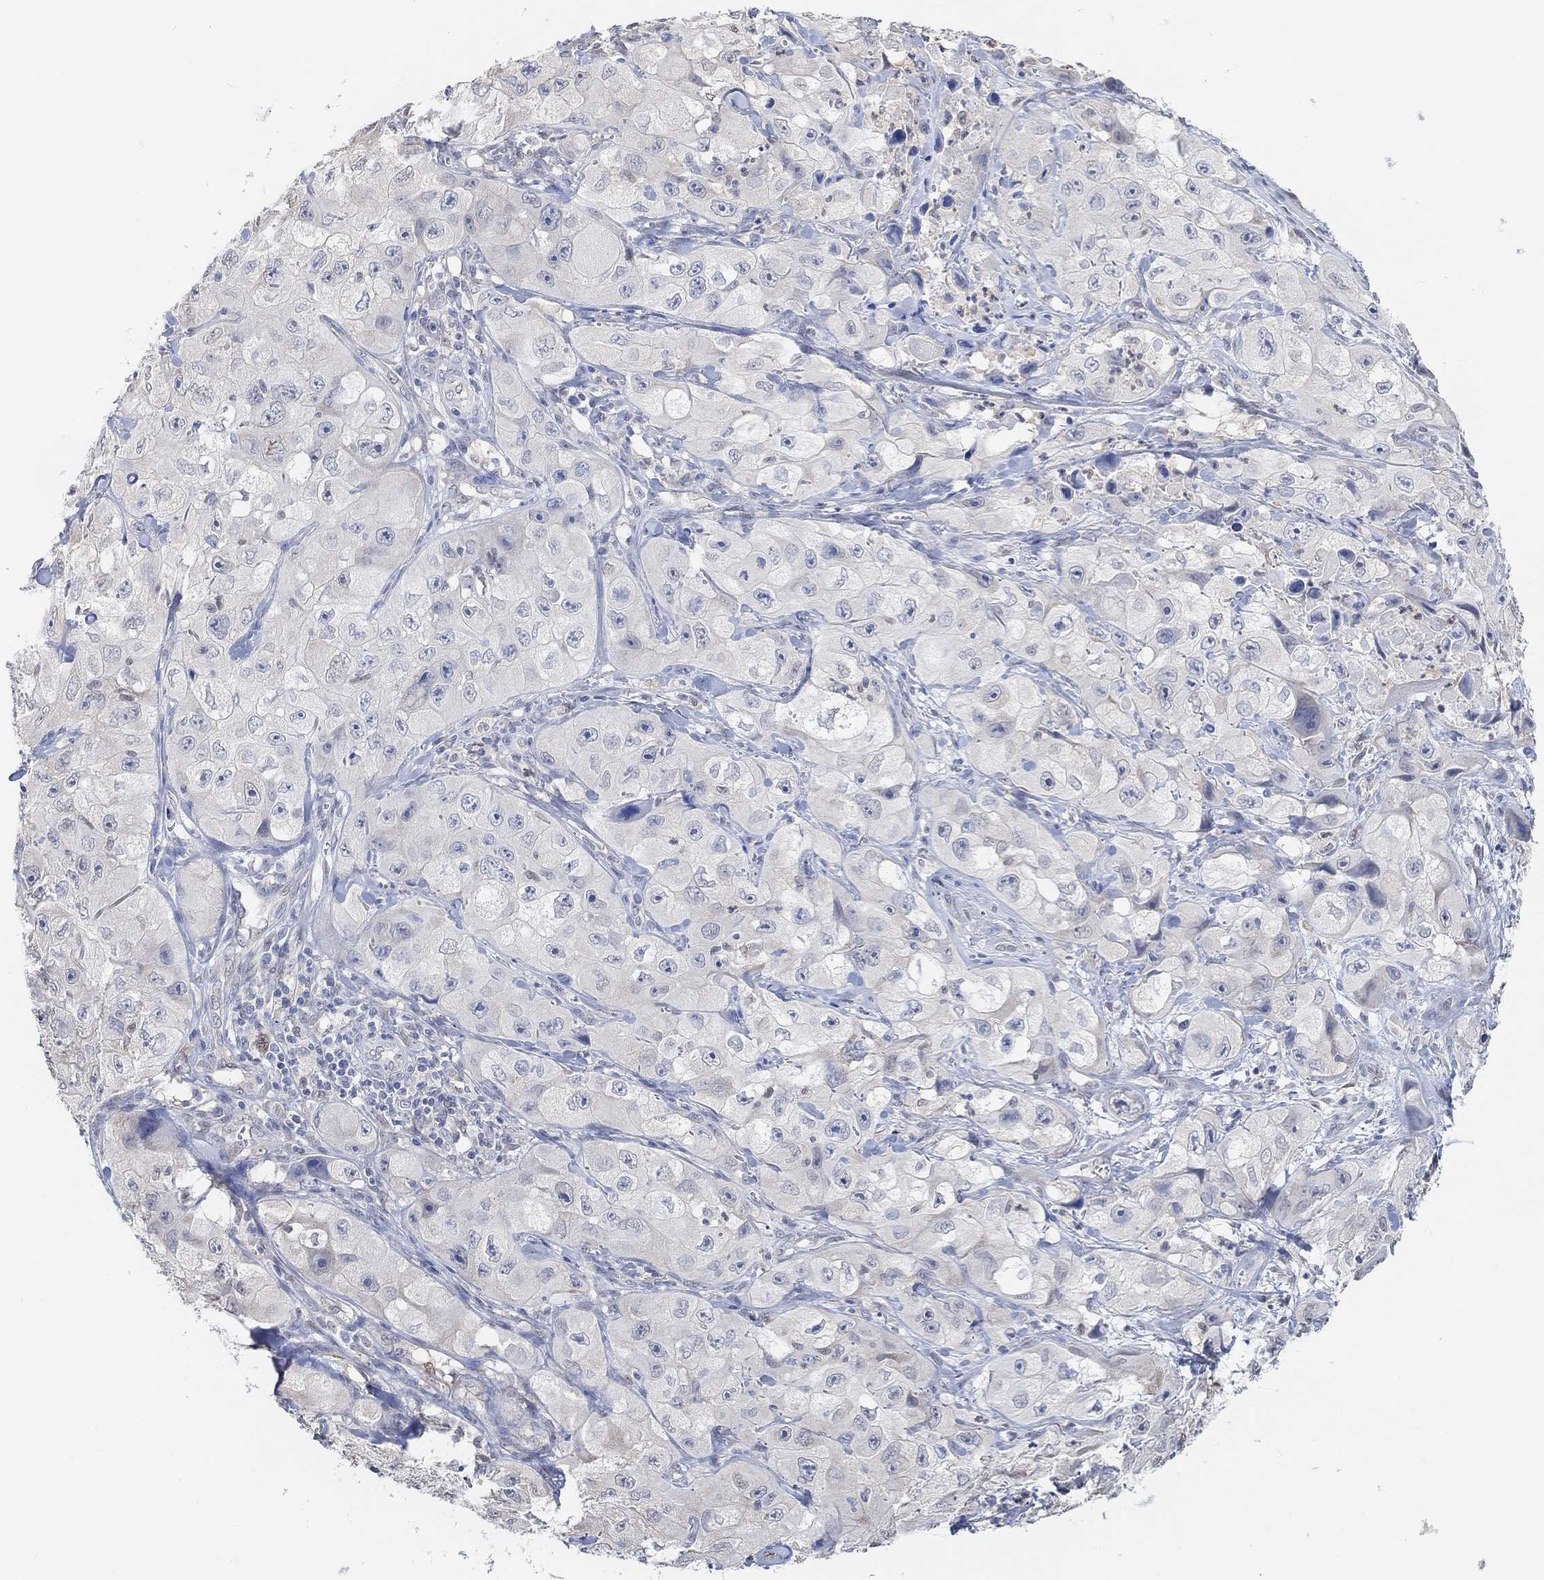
{"staining": {"intensity": "negative", "quantity": "none", "location": "none"}, "tissue": "skin cancer", "cell_type": "Tumor cells", "image_type": "cancer", "snomed": [{"axis": "morphology", "description": "Squamous cell carcinoma, NOS"}, {"axis": "topography", "description": "Skin"}, {"axis": "topography", "description": "Subcutis"}], "caption": "This micrograph is of skin squamous cell carcinoma stained with immunohistochemistry (IHC) to label a protein in brown with the nuclei are counter-stained blue. There is no staining in tumor cells.", "gene": "MUC1", "patient": {"sex": "male", "age": 73}}